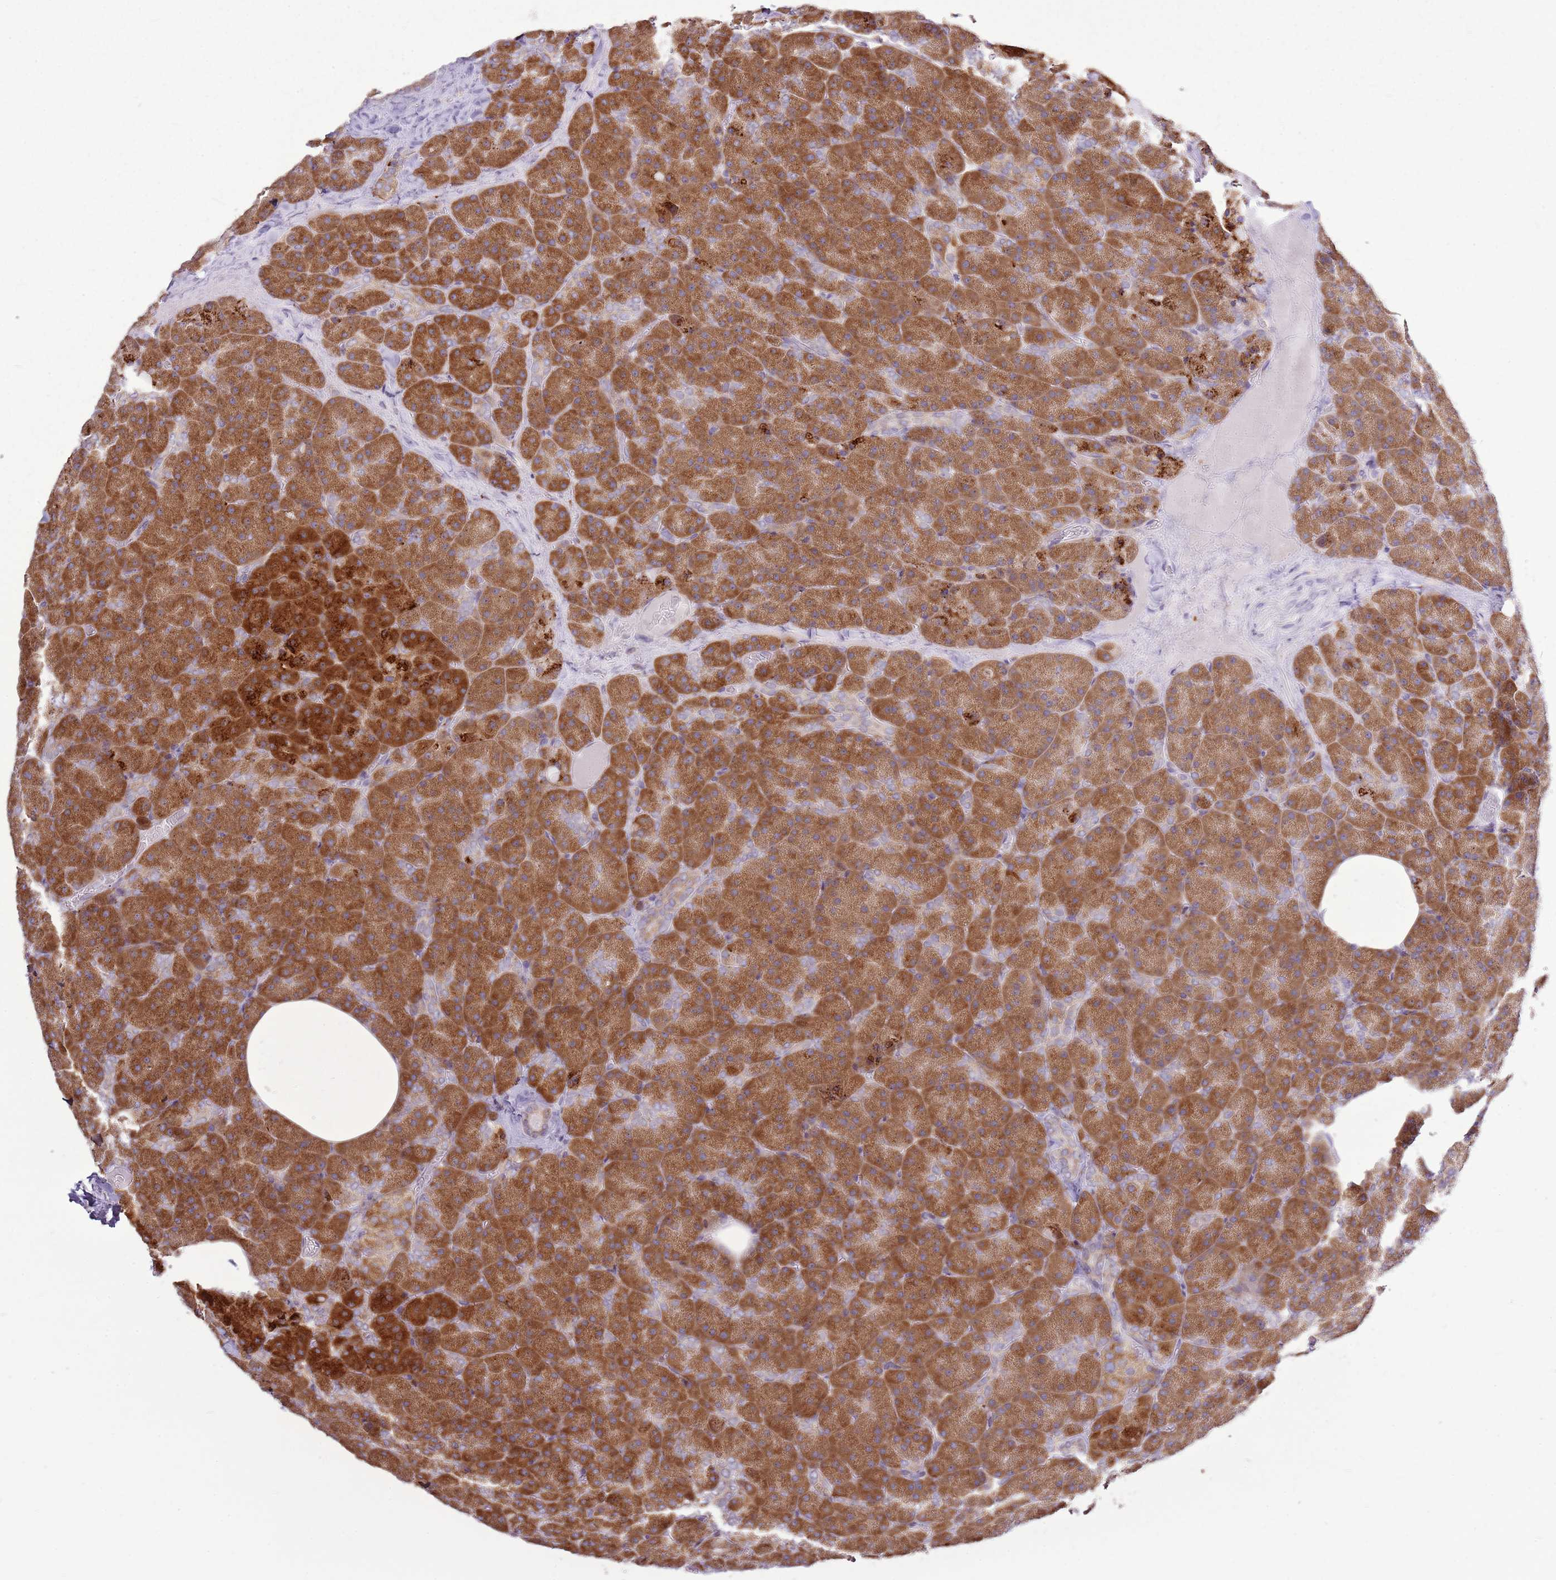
{"staining": {"intensity": "strong", "quantity": ">75%", "location": "cytoplasmic/membranous"}, "tissue": "pancreas", "cell_type": "Exocrine glandular cells", "image_type": "normal", "snomed": [{"axis": "morphology", "description": "Normal tissue, NOS"}, {"axis": "morphology", "description": "Carcinoid, malignant, NOS"}, {"axis": "topography", "description": "Pancreas"}], "caption": "IHC (DAB) staining of unremarkable human pancreas reveals strong cytoplasmic/membranous protein expression in approximately >75% of exocrine glandular cells.", "gene": "TMED10", "patient": {"sex": "female", "age": 35}}